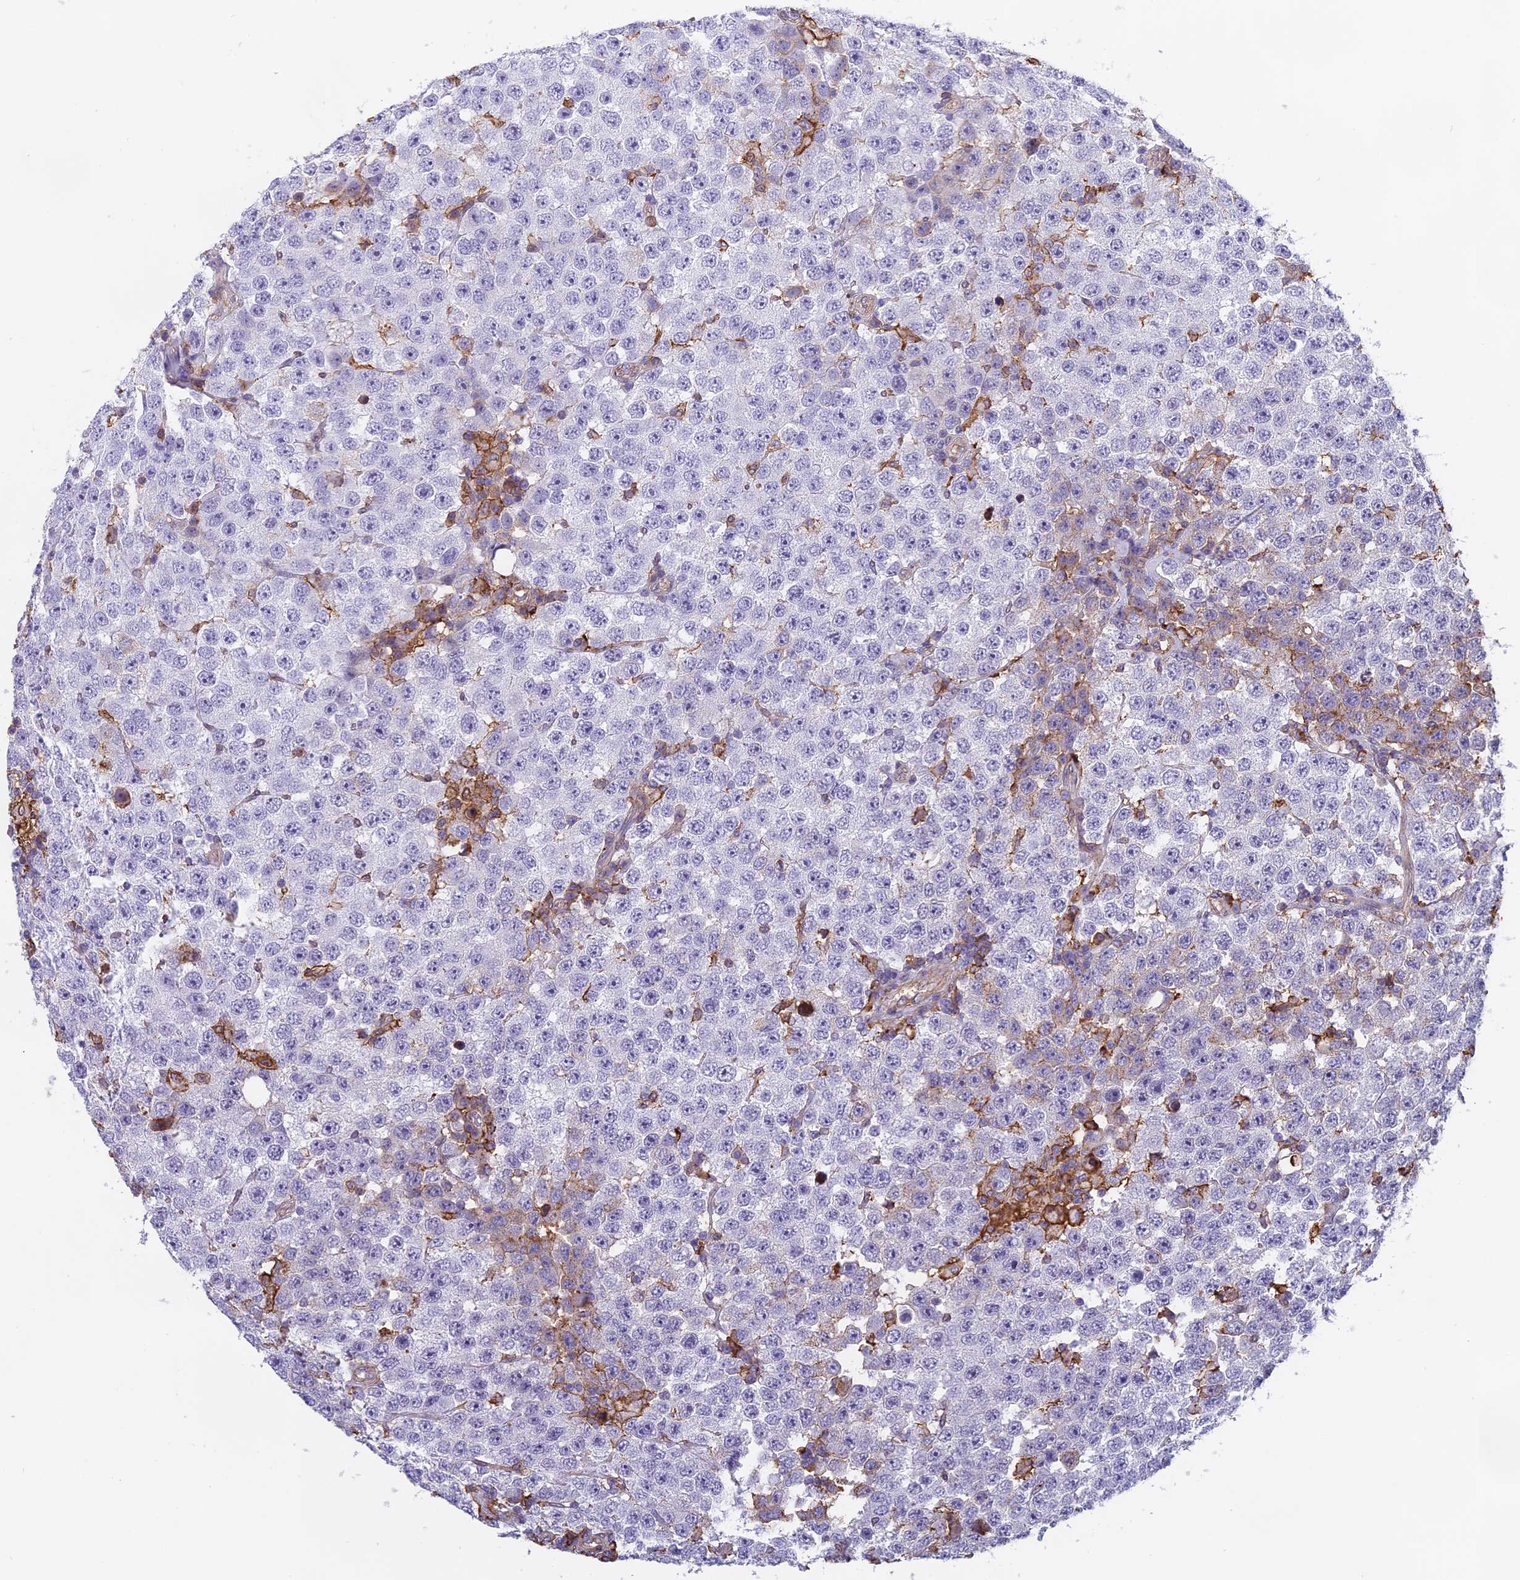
{"staining": {"intensity": "negative", "quantity": "none", "location": "none"}, "tissue": "testis cancer", "cell_type": "Tumor cells", "image_type": "cancer", "snomed": [{"axis": "morphology", "description": "Seminoma, NOS"}, {"axis": "topography", "description": "Testis"}], "caption": "A photomicrograph of human testis cancer (seminoma) is negative for staining in tumor cells.", "gene": "TMEM255B", "patient": {"sex": "male", "age": 28}}